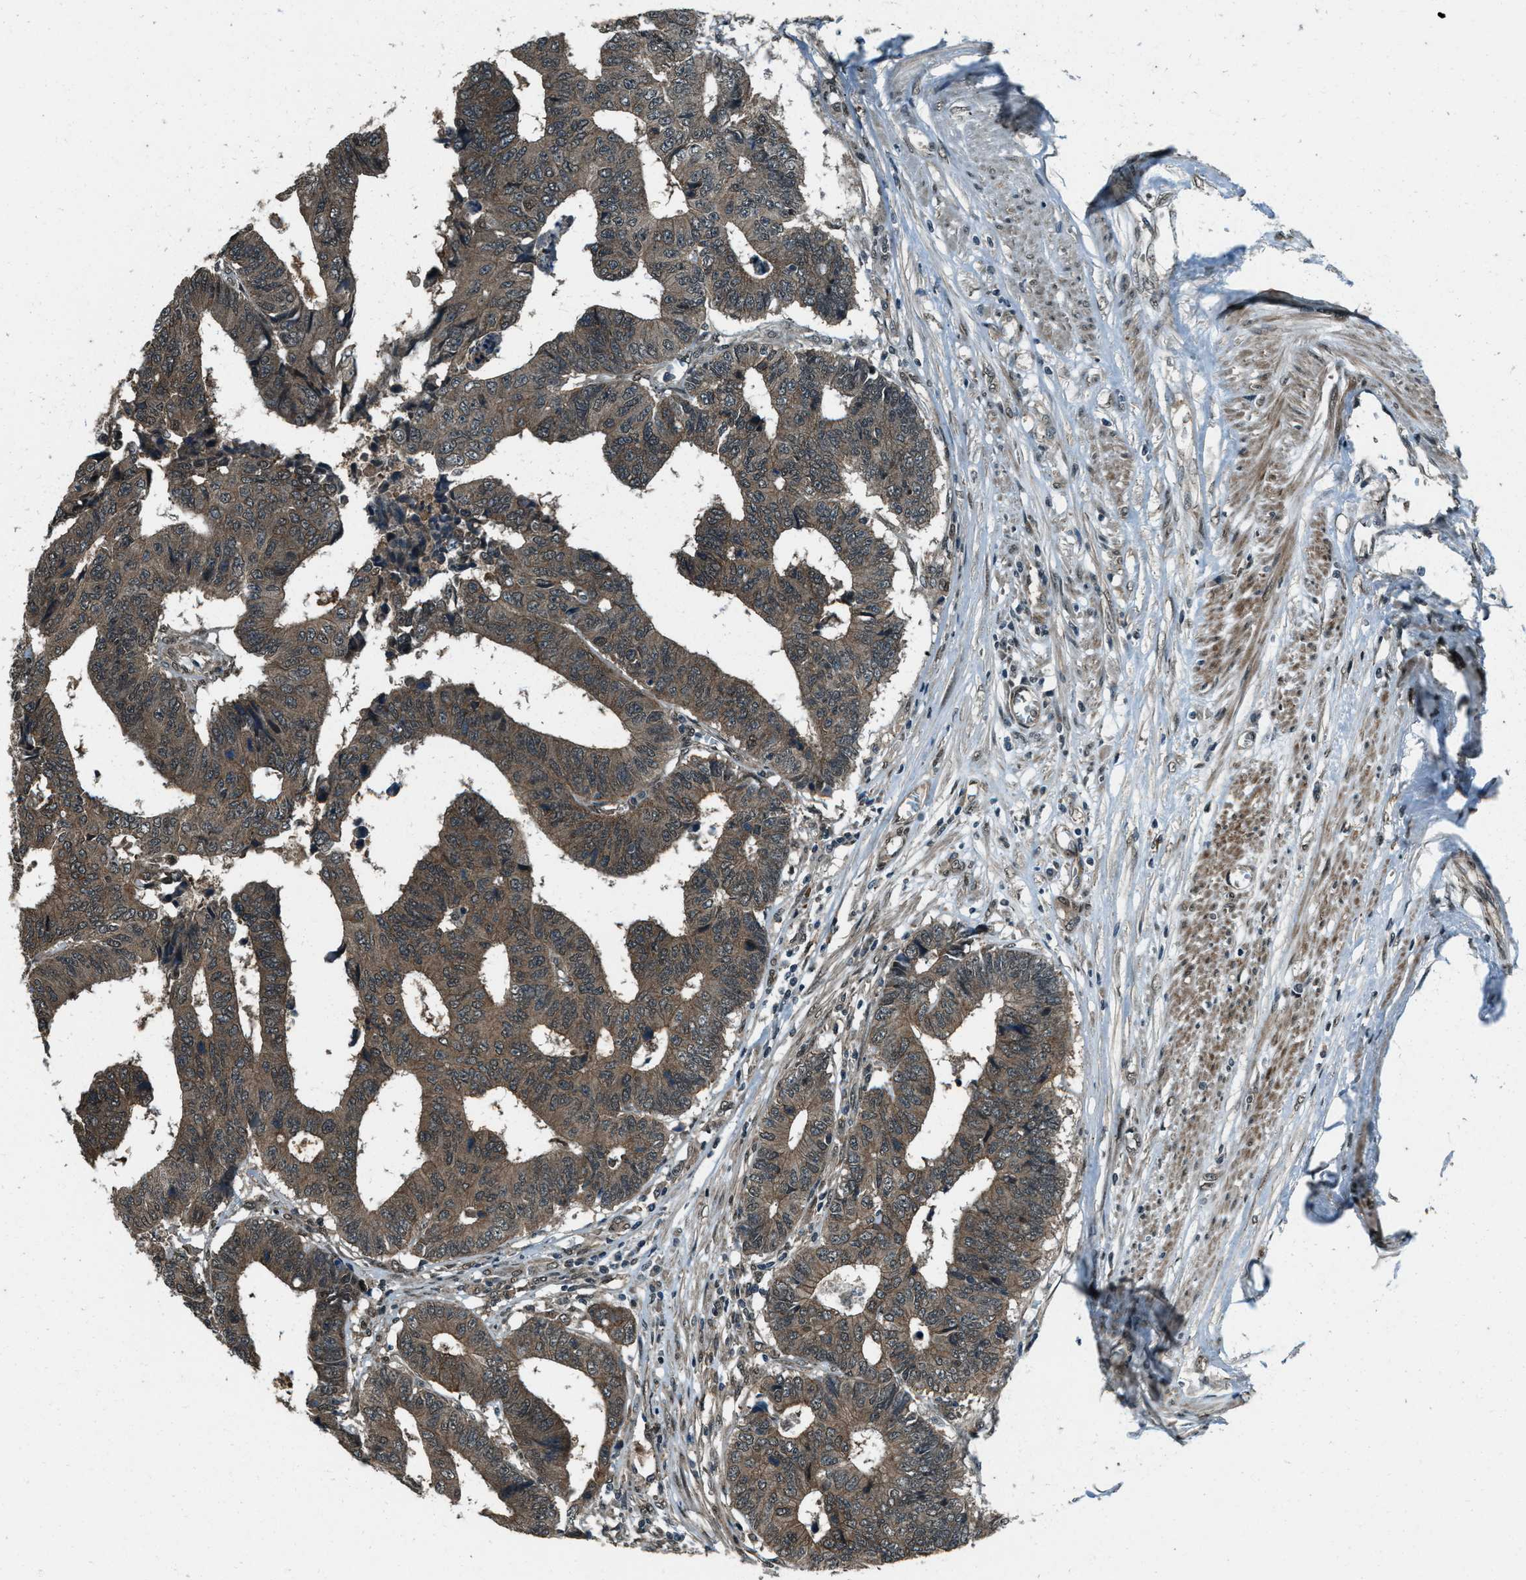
{"staining": {"intensity": "moderate", "quantity": ">75%", "location": "cytoplasmic/membranous"}, "tissue": "colorectal cancer", "cell_type": "Tumor cells", "image_type": "cancer", "snomed": [{"axis": "morphology", "description": "Adenocarcinoma, NOS"}, {"axis": "topography", "description": "Rectum"}], "caption": "There is medium levels of moderate cytoplasmic/membranous staining in tumor cells of adenocarcinoma (colorectal), as demonstrated by immunohistochemical staining (brown color).", "gene": "SVIL", "patient": {"sex": "male", "age": 84}}